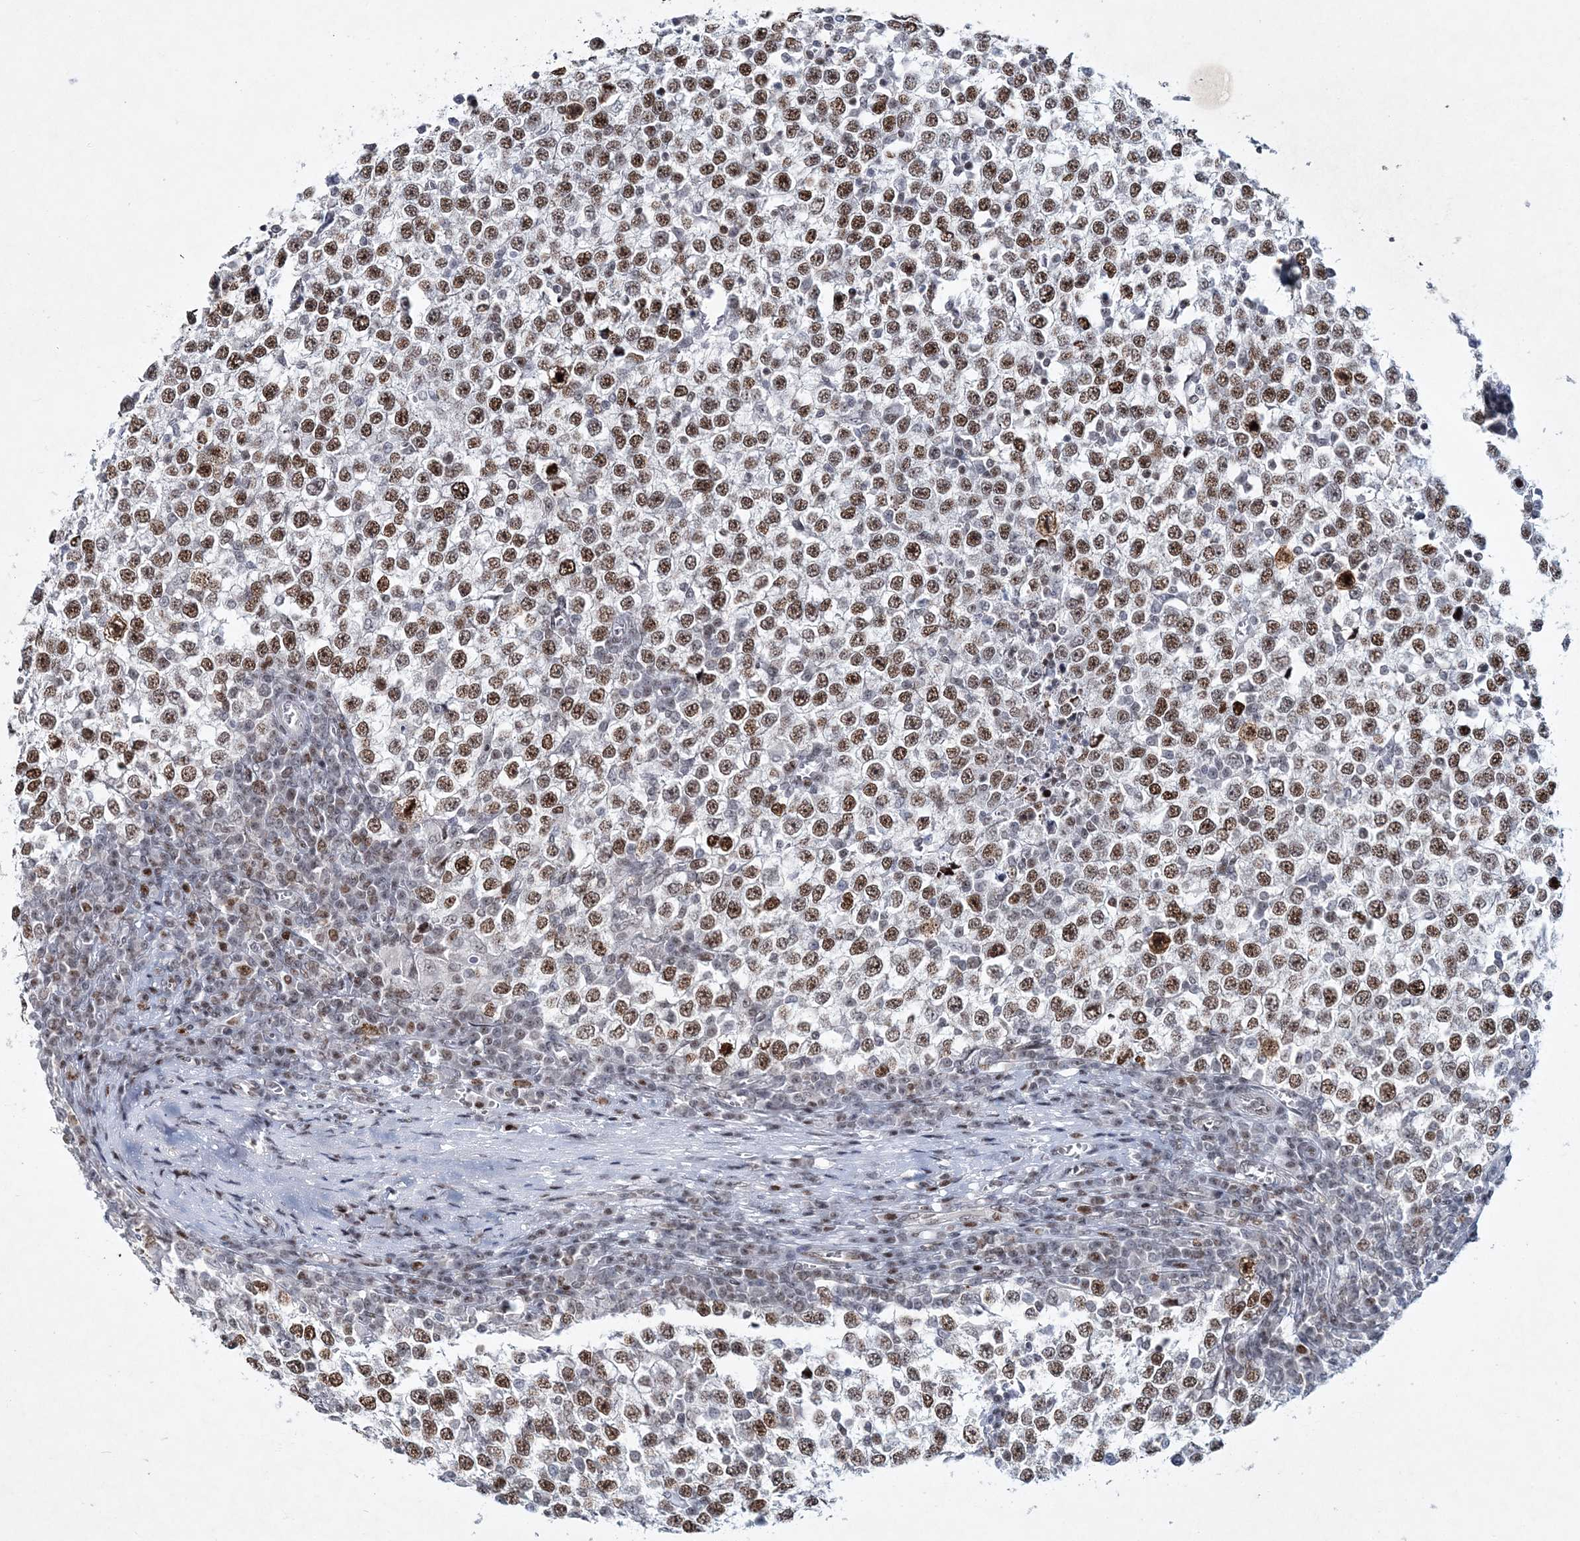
{"staining": {"intensity": "moderate", "quantity": ">75%", "location": "nuclear"}, "tissue": "testis cancer", "cell_type": "Tumor cells", "image_type": "cancer", "snomed": [{"axis": "morphology", "description": "Seminoma, NOS"}, {"axis": "topography", "description": "Testis"}], "caption": "Seminoma (testis) stained for a protein exhibits moderate nuclear positivity in tumor cells.", "gene": "LRRFIP2", "patient": {"sex": "male", "age": 65}}